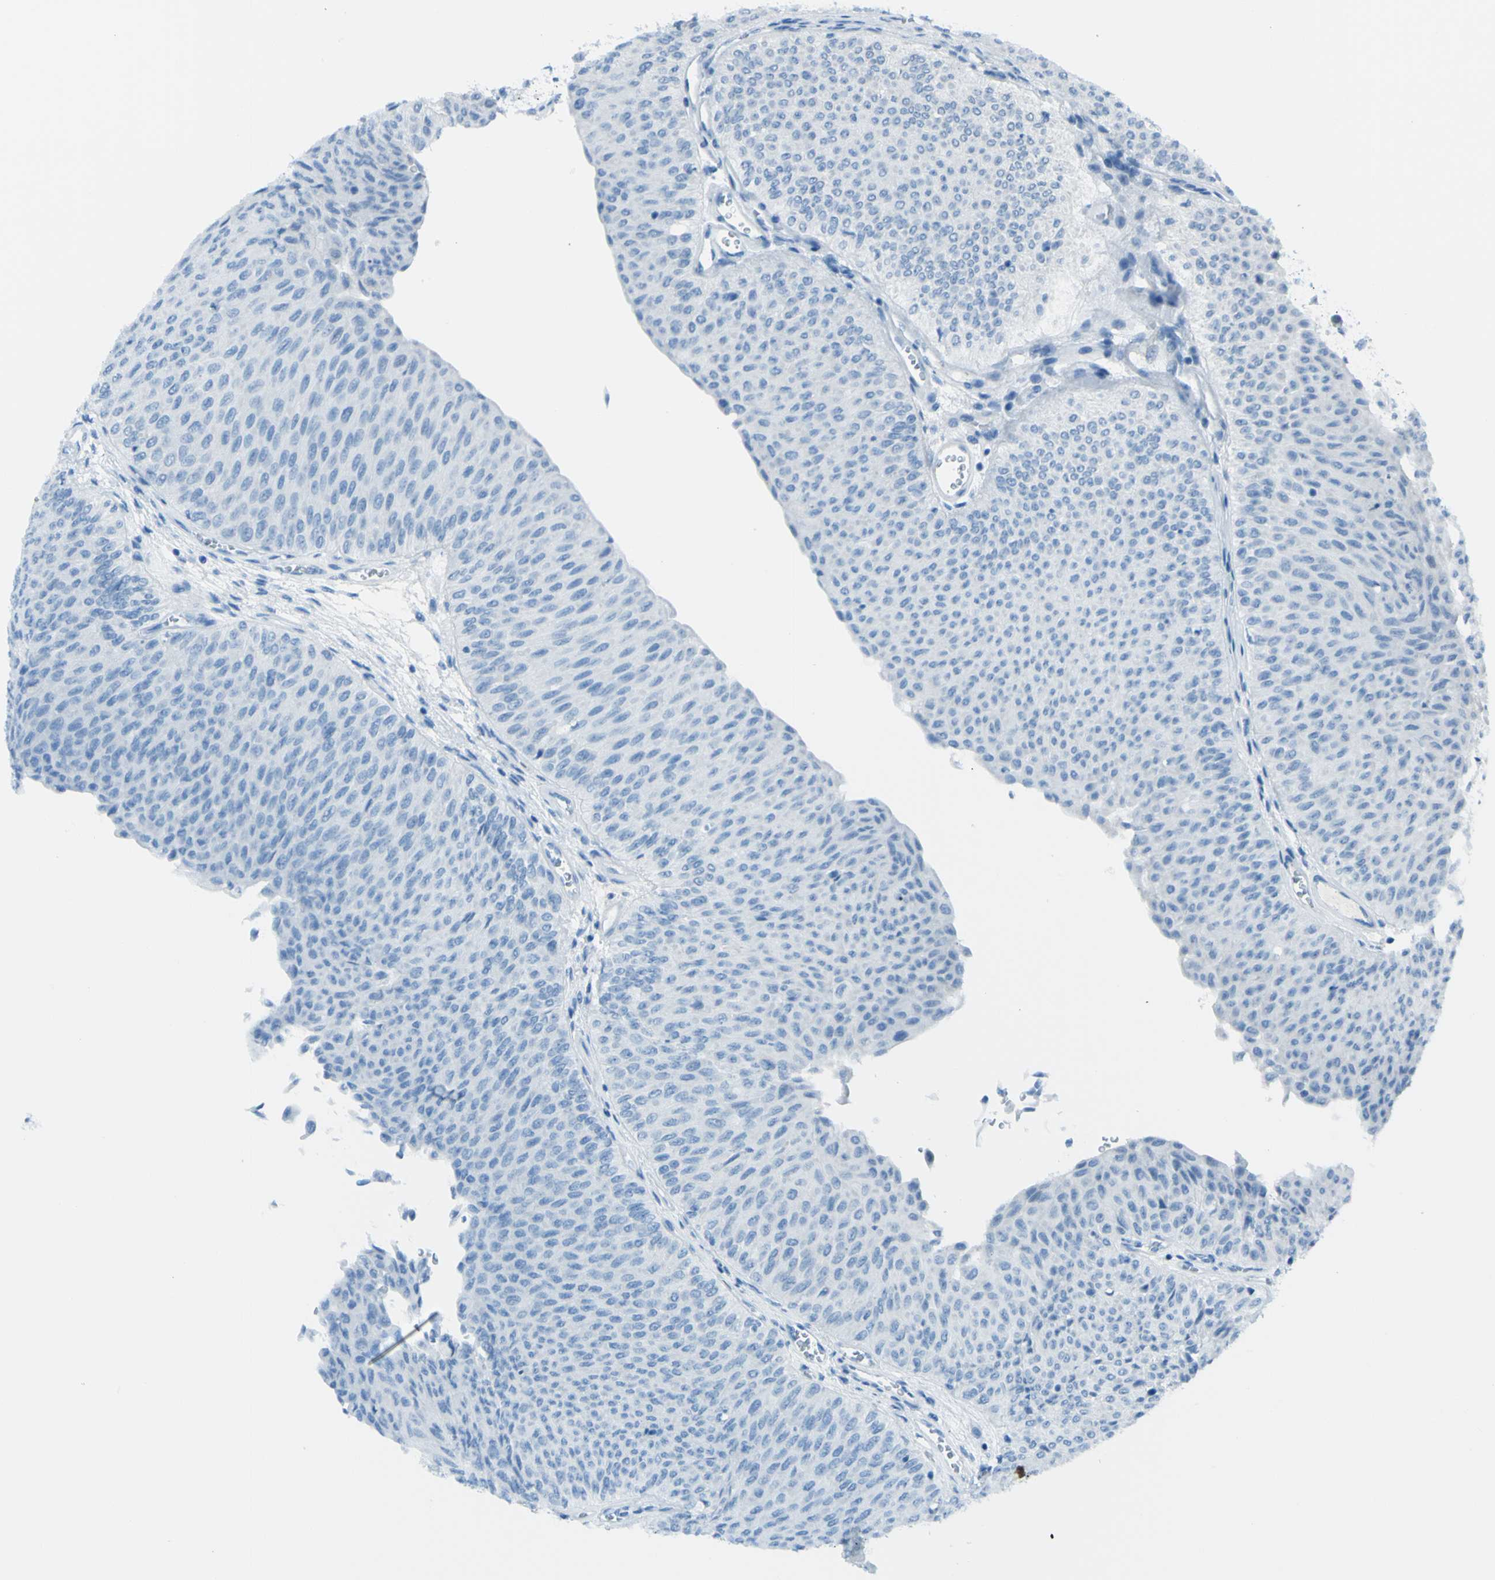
{"staining": {"intensity": "negative", "quantity": "none", "location": "none"}, "tissue": "urothelial cancer", "cell_type": "Tumor cells", "image_type": "cancer", "snomed": [{"axis": "morphology", "description": "Urothelial carcinoma, Low grade"}, {"axis": "topography", "description": "Urinary bladder"}], "caption": "This is an immunohistochemistry micrograph of urothelial cancer. There is no positivity in tumor cells.", "gene": "TFPI2", "patient": {"sex": "male", "age": 78}}